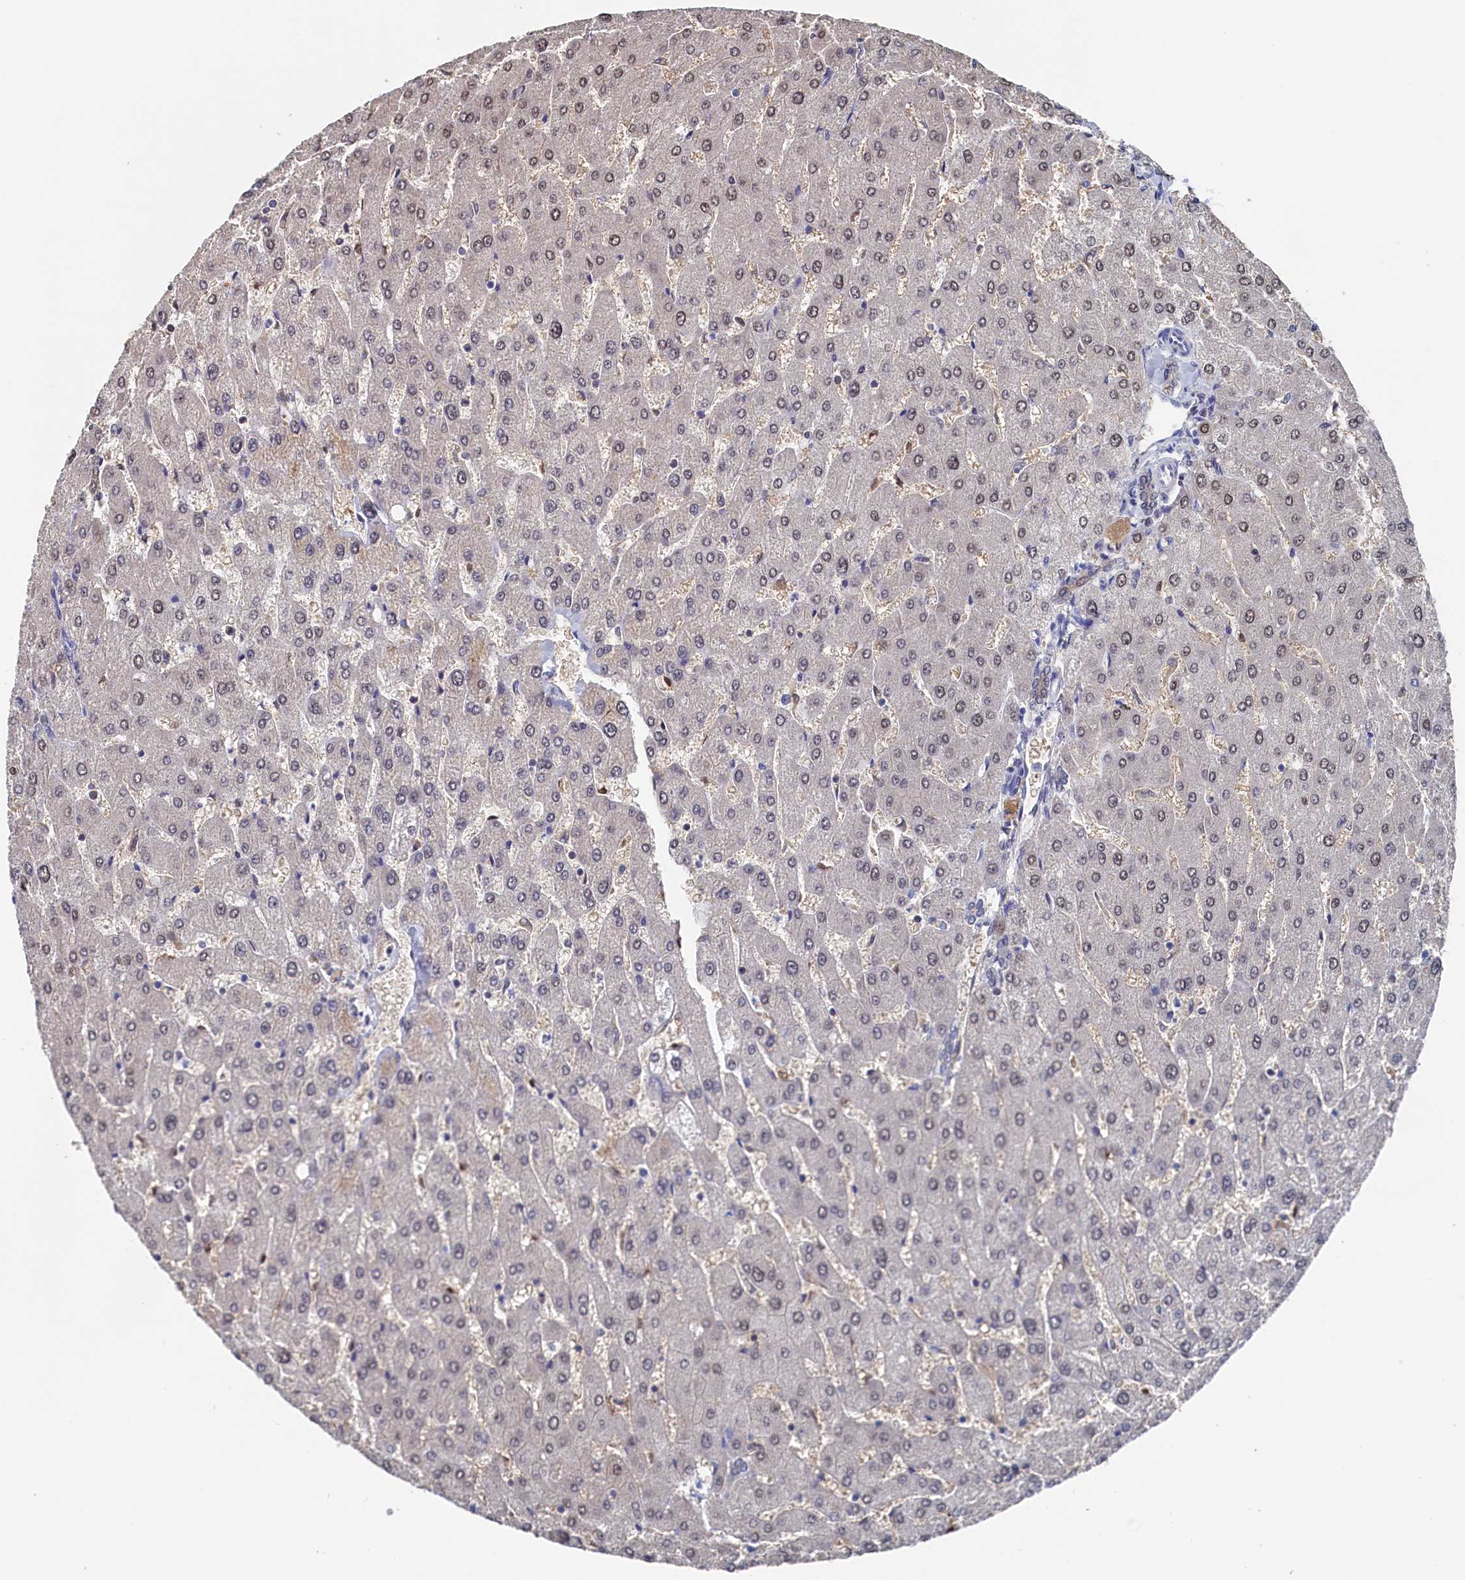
{"staining": {"intensity": "moderate", "quantity": ">75%", "location": "cytoplasmic/membranous,nuclear"}, "tissue": "liver", "cell_type": "Cholangiocytes", "image_type": "normal", "snomed": [{"axis": "morphology", "description": "Normal tissue, NOS"}, {"axis": "topography", "description": "Liver"}], "caption": "Liver stained with a brown dye shows moderate cytoplasmic/membranous,nuclear positive expression in approximately >75% of cholangiocytes.", "gene": "C11orf54", "patient": {"sex": "male", "age": 55}}